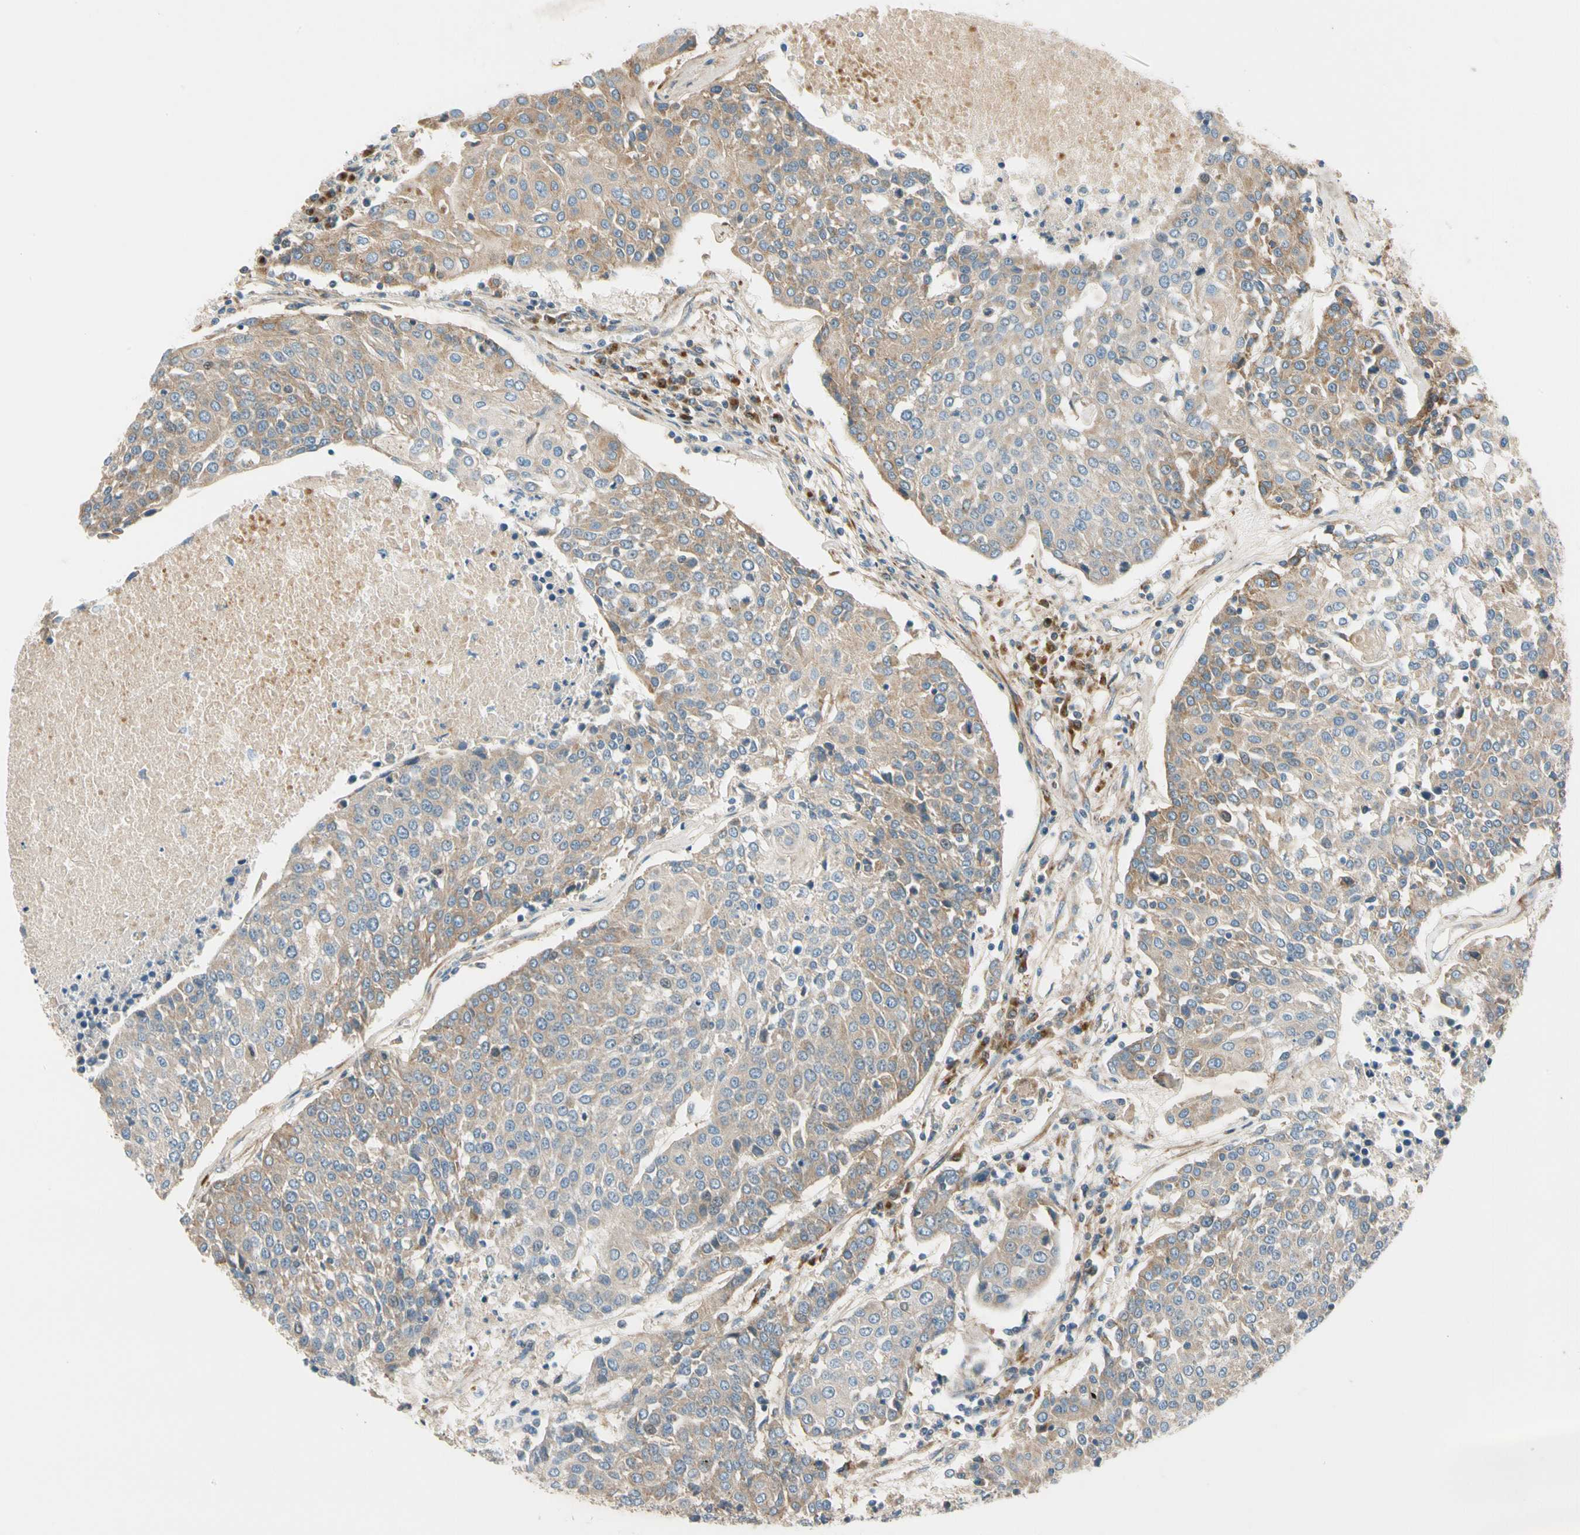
{"staining": {"intensity": "weak", "quantity": ">75%", "location": "cytoplasmic/membranous"}, "tissue": "urothelial cancer", "cell_type": "Tumor cells", "image_type": "cancer", "snomed": [{"axis": "morphology", "description": "Urothelial carcinoma, High grade"}, {"axis": "topography", "description": "Urinary bladder"}], "caption": "This image reveals high-grade urothelial carcinoma stained with immunohistochemistry to label a protein in brown. The cytoplasmic/membranous of tumor cells show weak positivity for the protein. Nuclei are counter-stained blue.", "gene": "MST1R", "patient": {"sex": "female", "age": 85}}